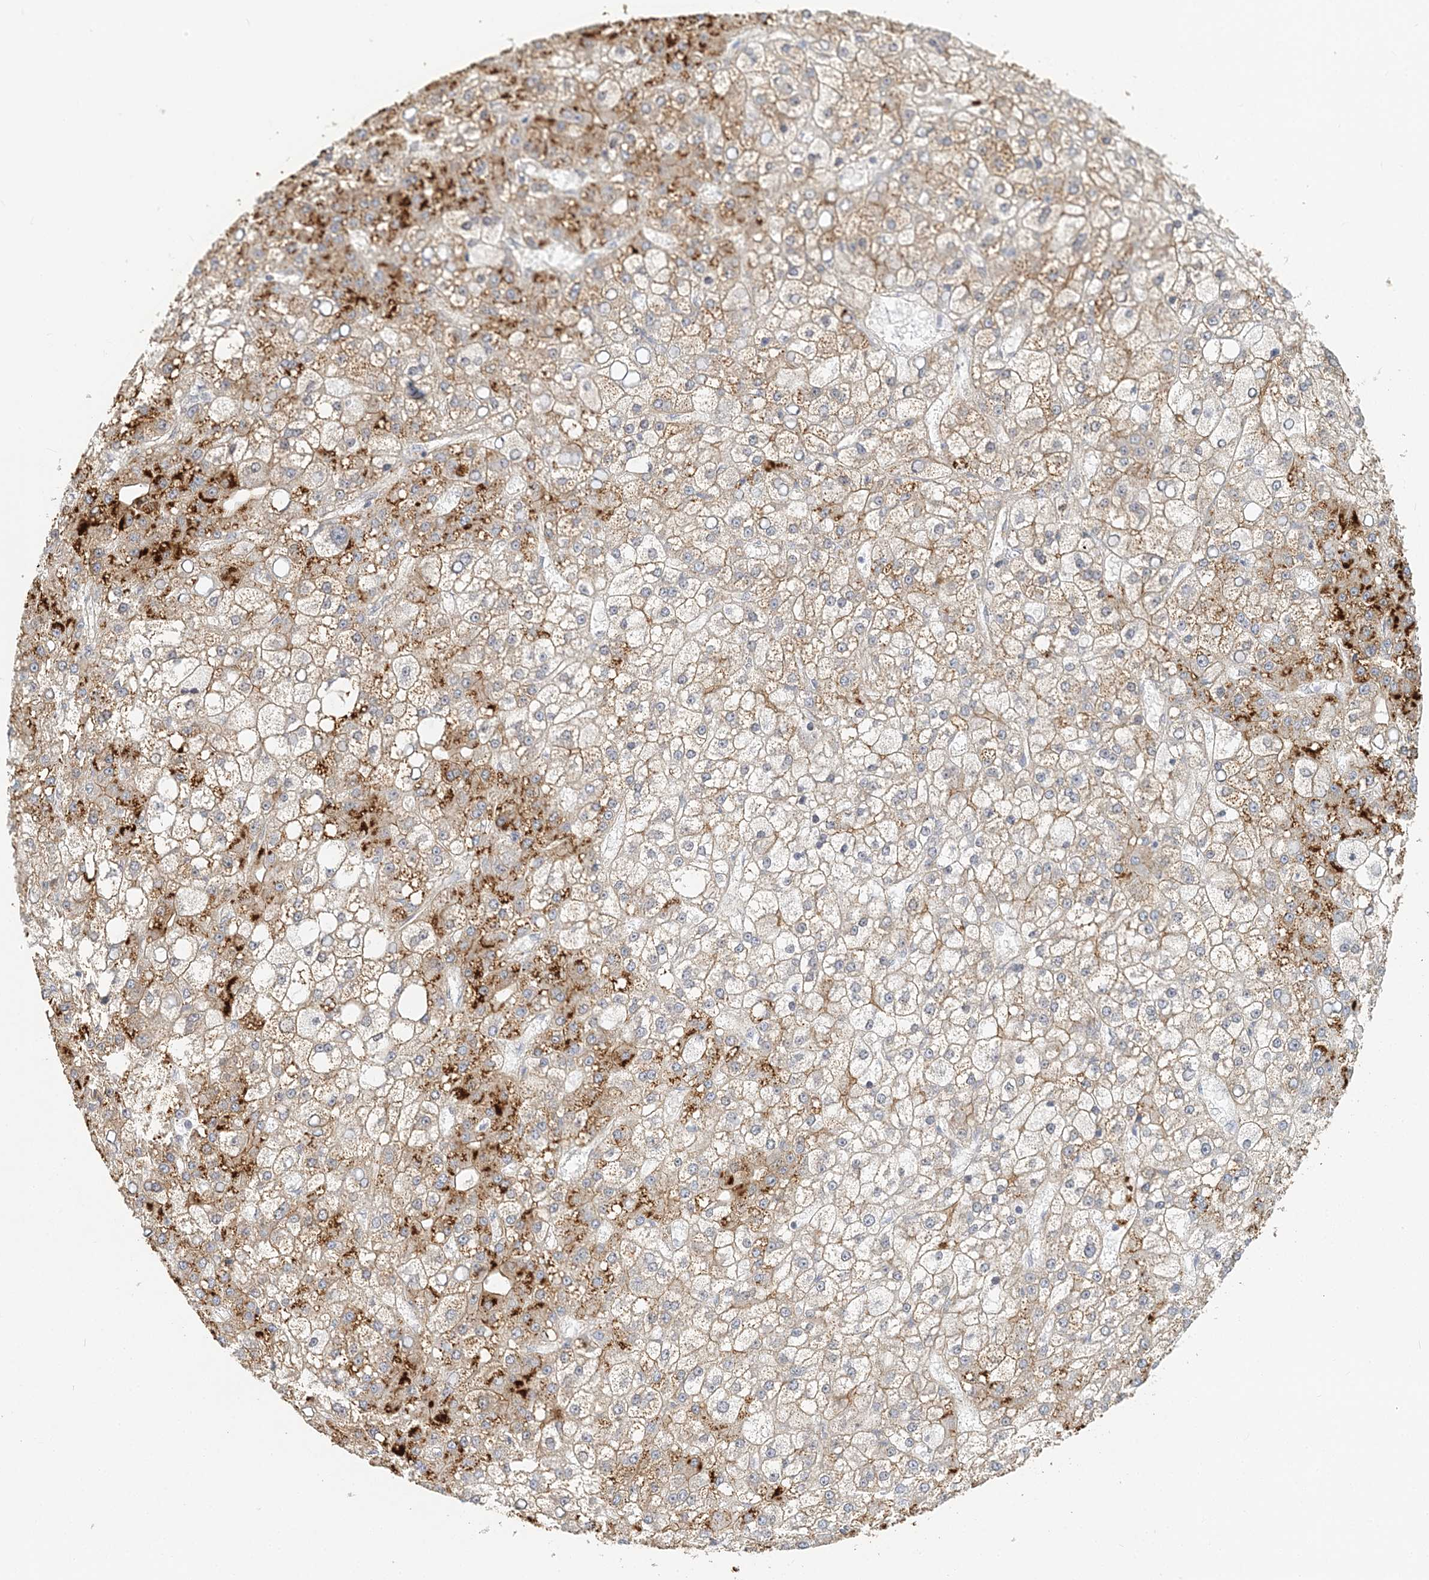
{"staining": {"intensity": "strong", "quantity": "25%-75%", "location": "cytoplasmic/membranous"}, "tissue": "liver cancer", "cell_type": "Tumor cells", "image_type": "cancer", "snomed": [{"axis": "morphology", "description": "Carcinoma, Hepatocellular, NOS"}, {"axis": "topography", "description": "Liver"}], "caption": "Protein staining demonstrates strong cytoplasmic/membranous positivity in approximately 25%-75% of tumor cells in liver hepatocellular carcinoma. (DAB (3,3'-diaminobenzidine) = brown stain, brightfield microscopy at high magnification).", "gene": "DNAH1", "patient": {"sex": "male", "age": 67}}